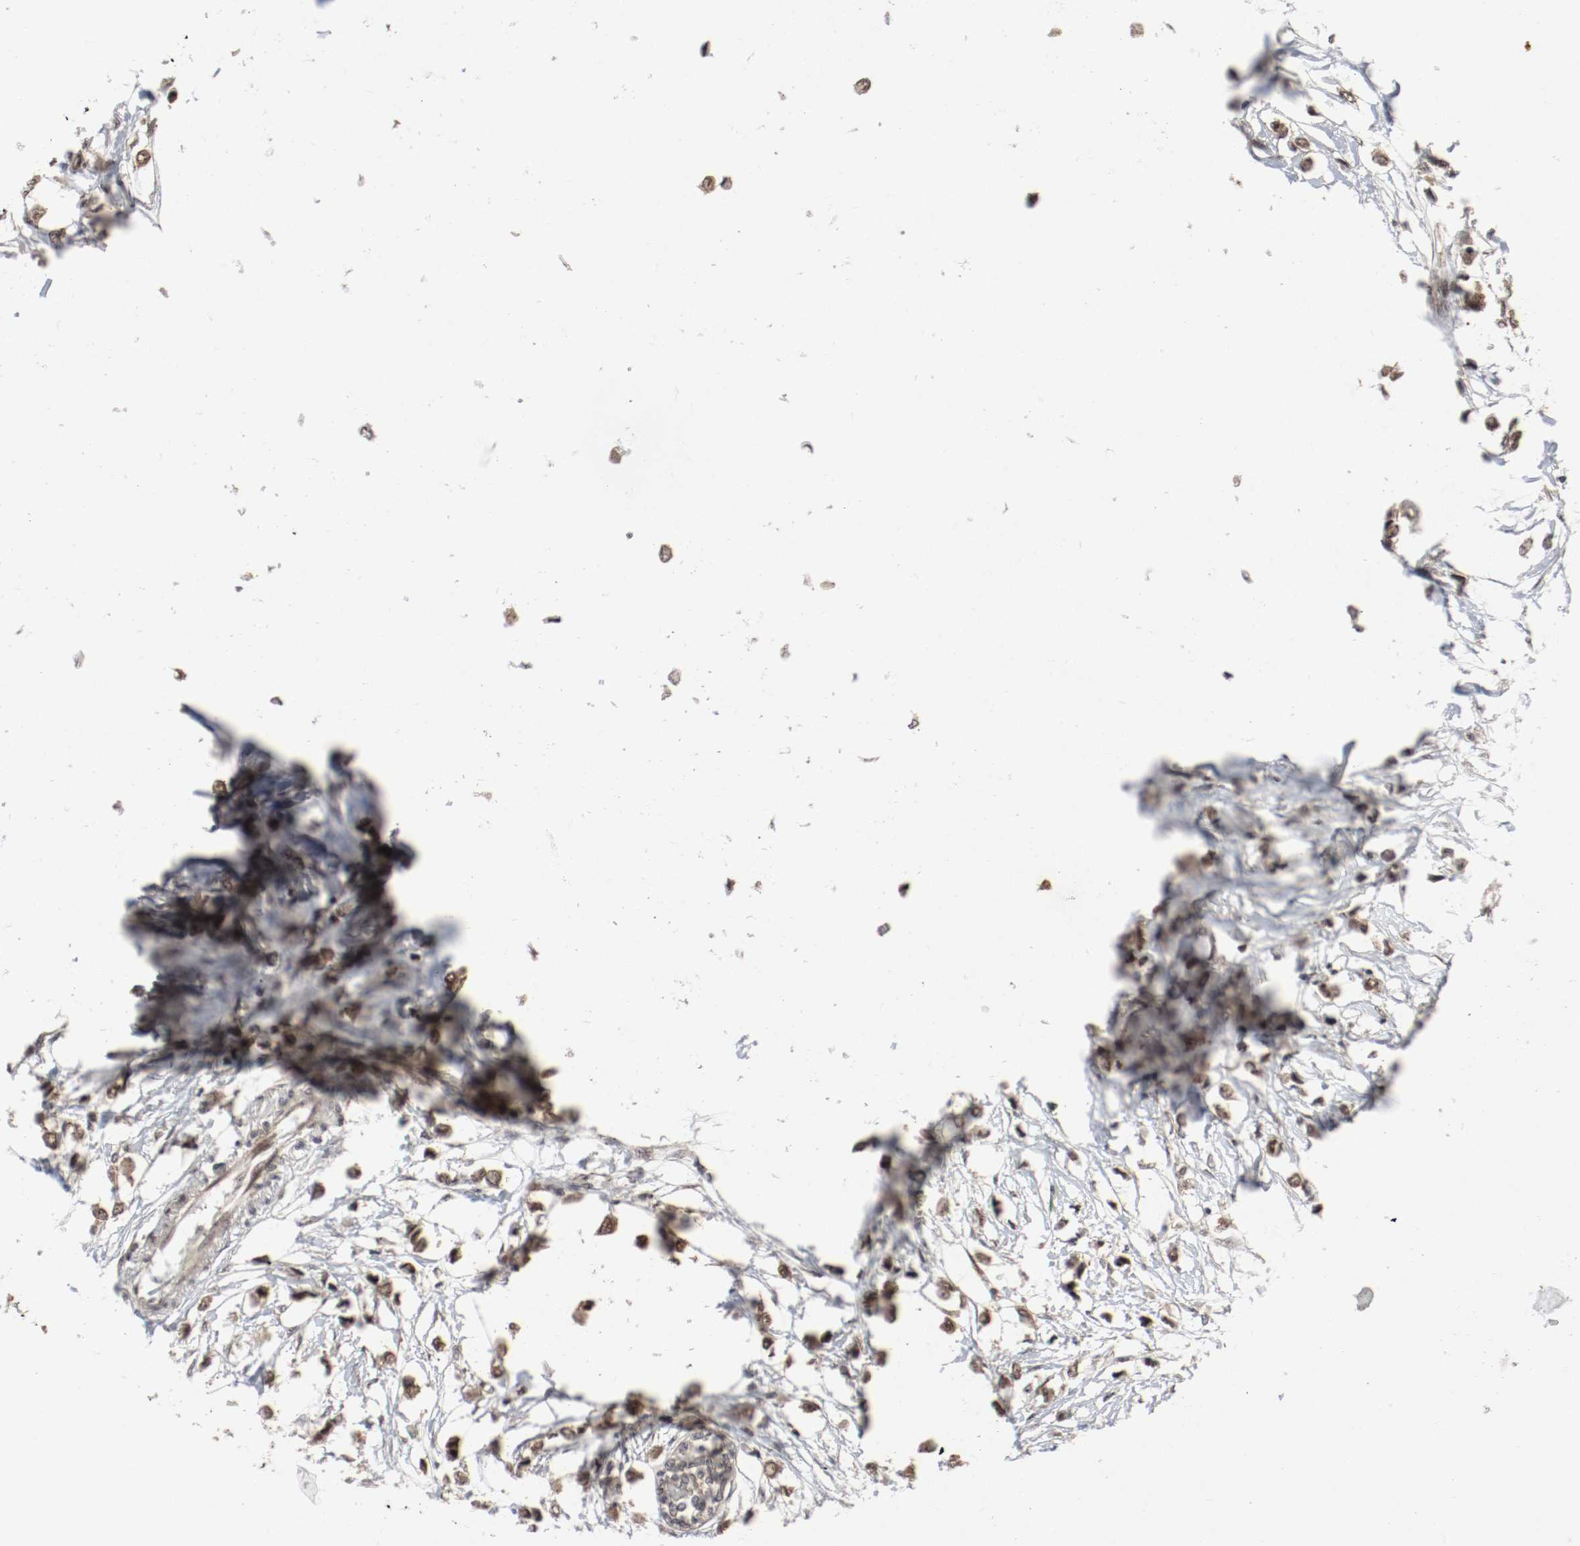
{"staining": {"intensity": "moderate", "quantity": ">75%", "location": "cytoplasmic/membranous,nuclear"}, "tissue": "breast cancer", "cell_type": "Tumor cells", "image_type": "cancer", "snomed": [{"axis": "morphology", "description": "Lobular carcinoma"}, {"axis": "topography", "description": "Breast"}], "caption": "A photomicrograph of human lobular carcinoma (breast) stained for a protein reveals moderate cytoplasmic/membranous and nuclear brown staining in tumor cells.", "gene": "CSNK2B", "patient": {"sex": "female", "age": 51}}